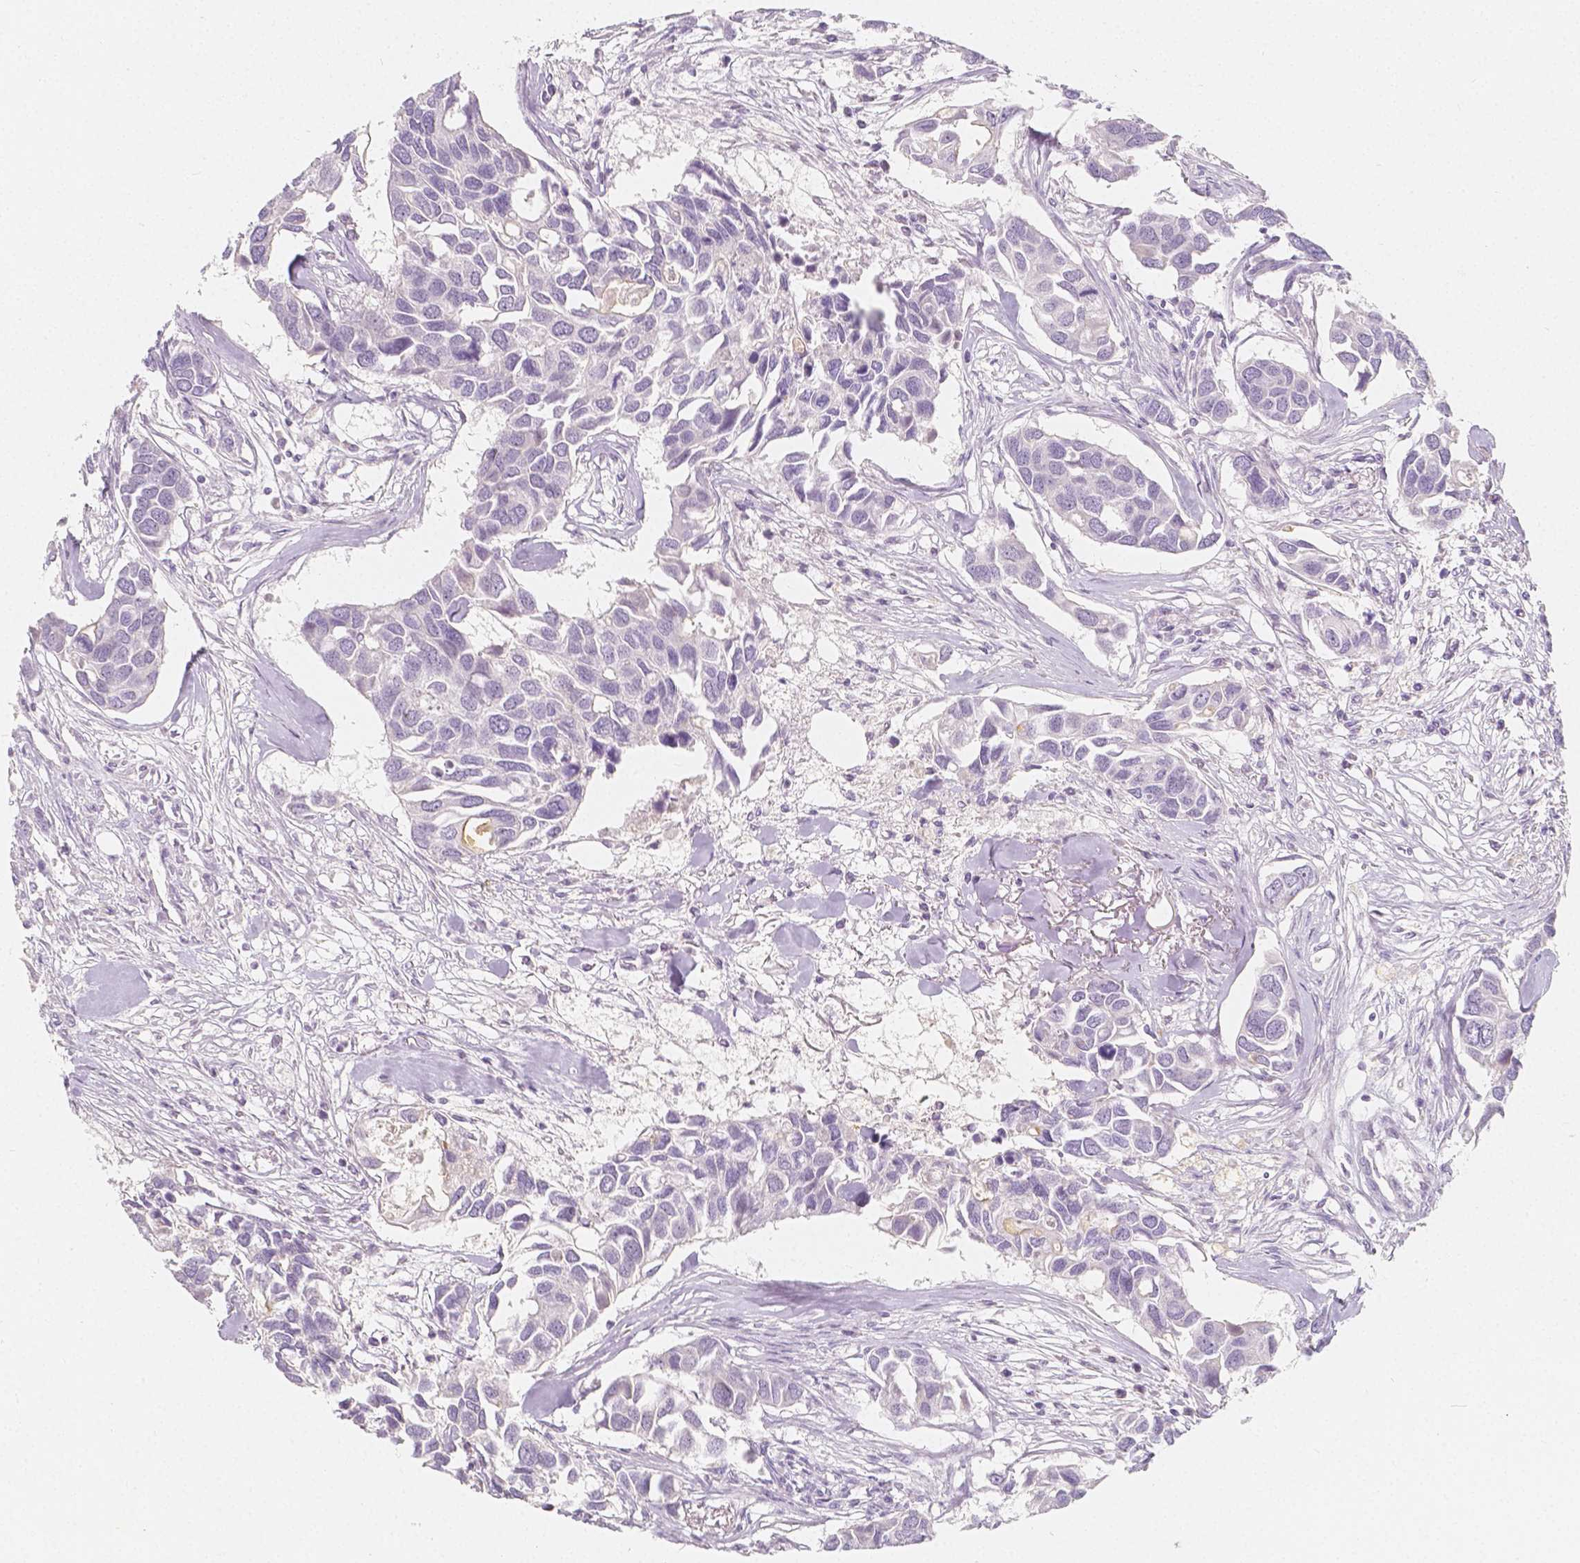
{"staining": {"intensity": "negative", "quantity": "none", "location": "none"}, "tissue": "breast cancer", "cell_type": "Tumor cells", "image_type": "cancer", "snomed": [{"axis": "morphology", "description": "Duct carcinoma"}, {"axis": "topography", "description": "Breast"}], "caption": "Immunohistochemistry histopathology image of neoplastic tissue: breast infiltrating ductal carcinoma stained with DAB (3,3'-diaminobenzidine) shows no significant protein positivity in tumor cells.", "gene": "BATF", "patient": {"sex": "female", "age": 83}}